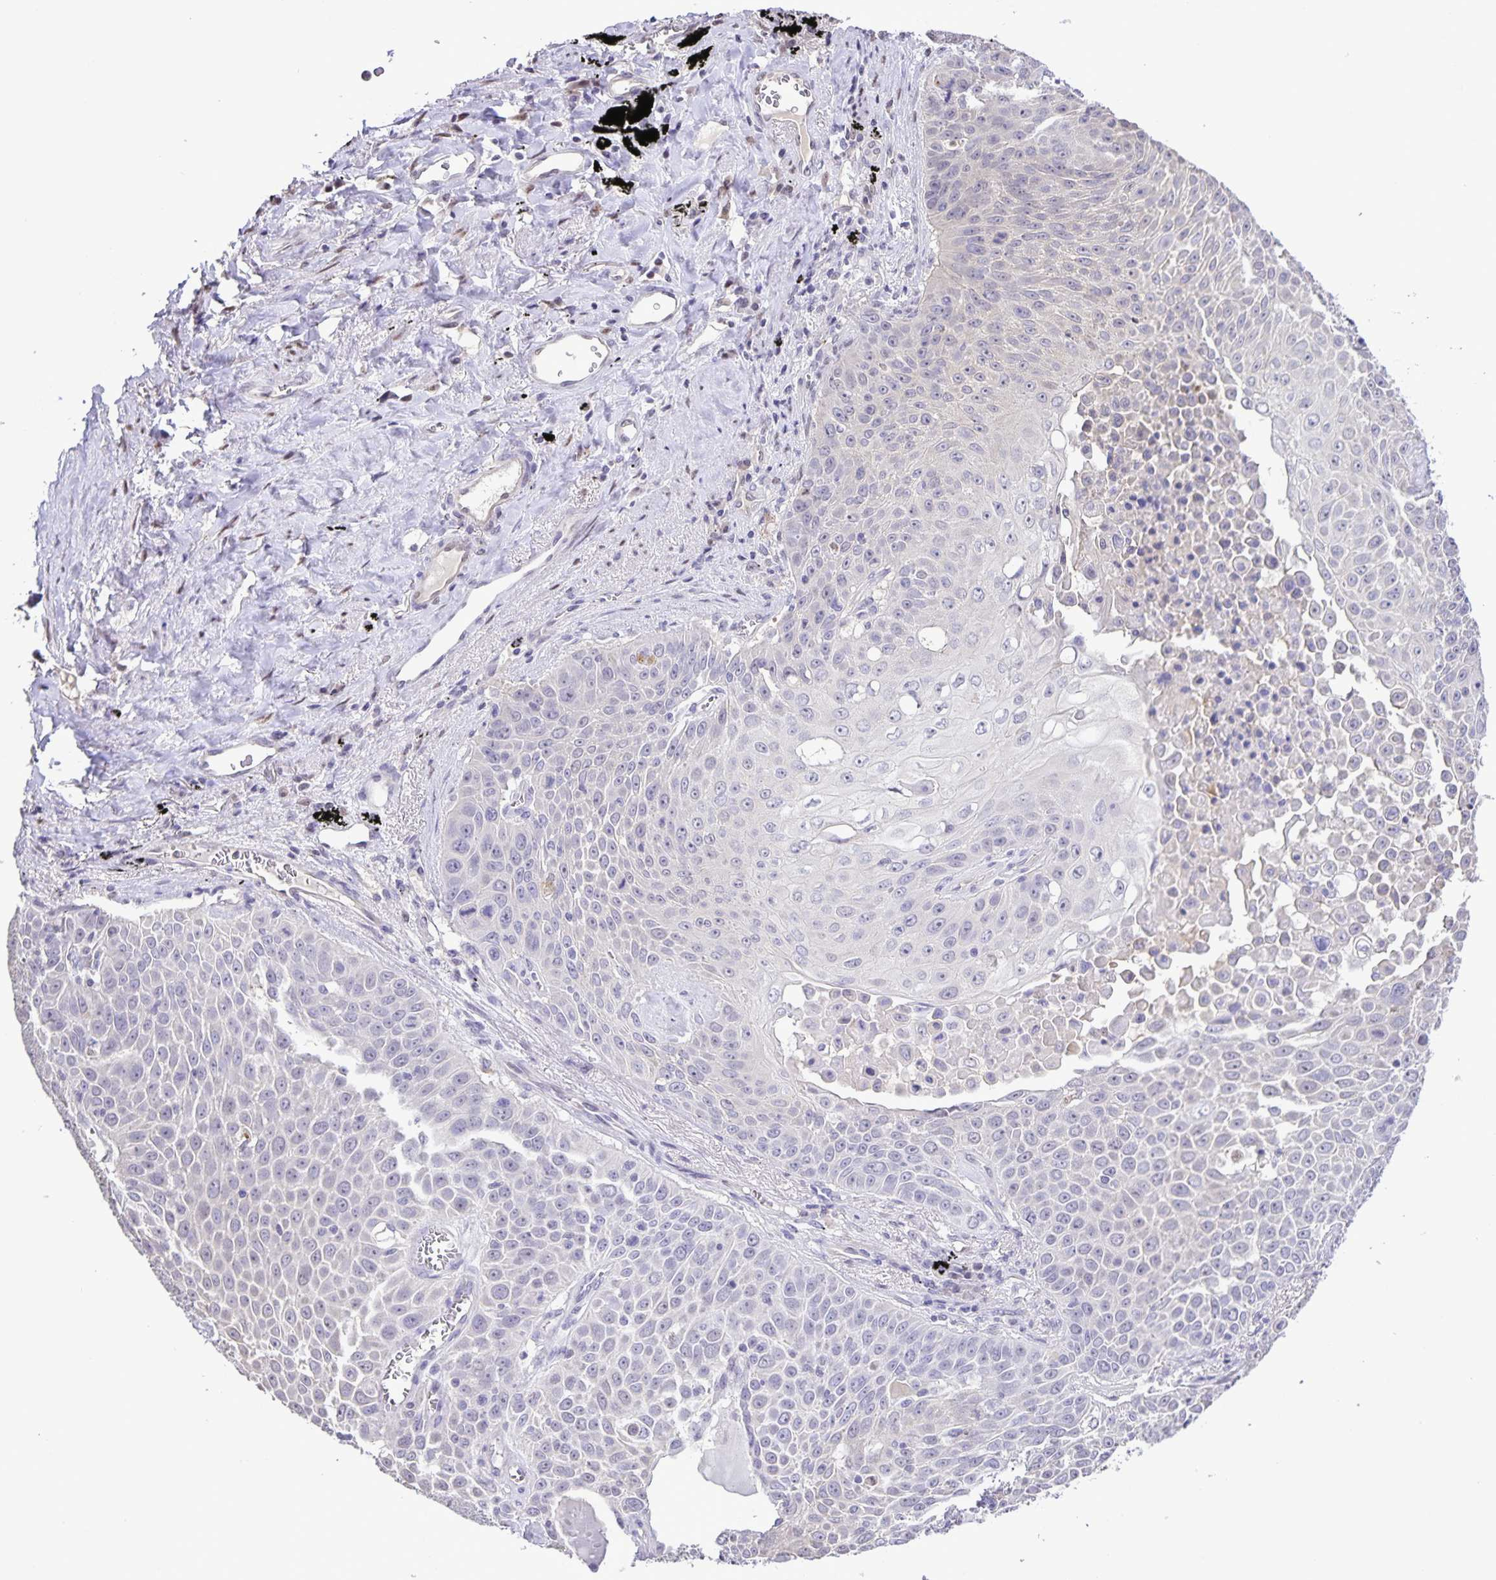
{"staining": {"intensity": "negative", "quantity": "none", "location": "none"}, "tissue": "lung cancer", "cell_type": "Tumor cells", "image_type": "cancer", "snomed": [{"axis": "morphology", "description": "Squamous cell carcinoma, NOS"}, {"axis": "morphology", "description": "Squamous cell carcinoma, metastatic, NOS"}, {"axis": "topography", "description": "Lymph node"}, {"axis": "topography", "description": "Lung"}], "caption": "Tumor cells show no significant staining in lung metastatic squamous cell carcinoma.", "gene": "ONECUT2", "patient": {"sex": "female", "age": 62}}